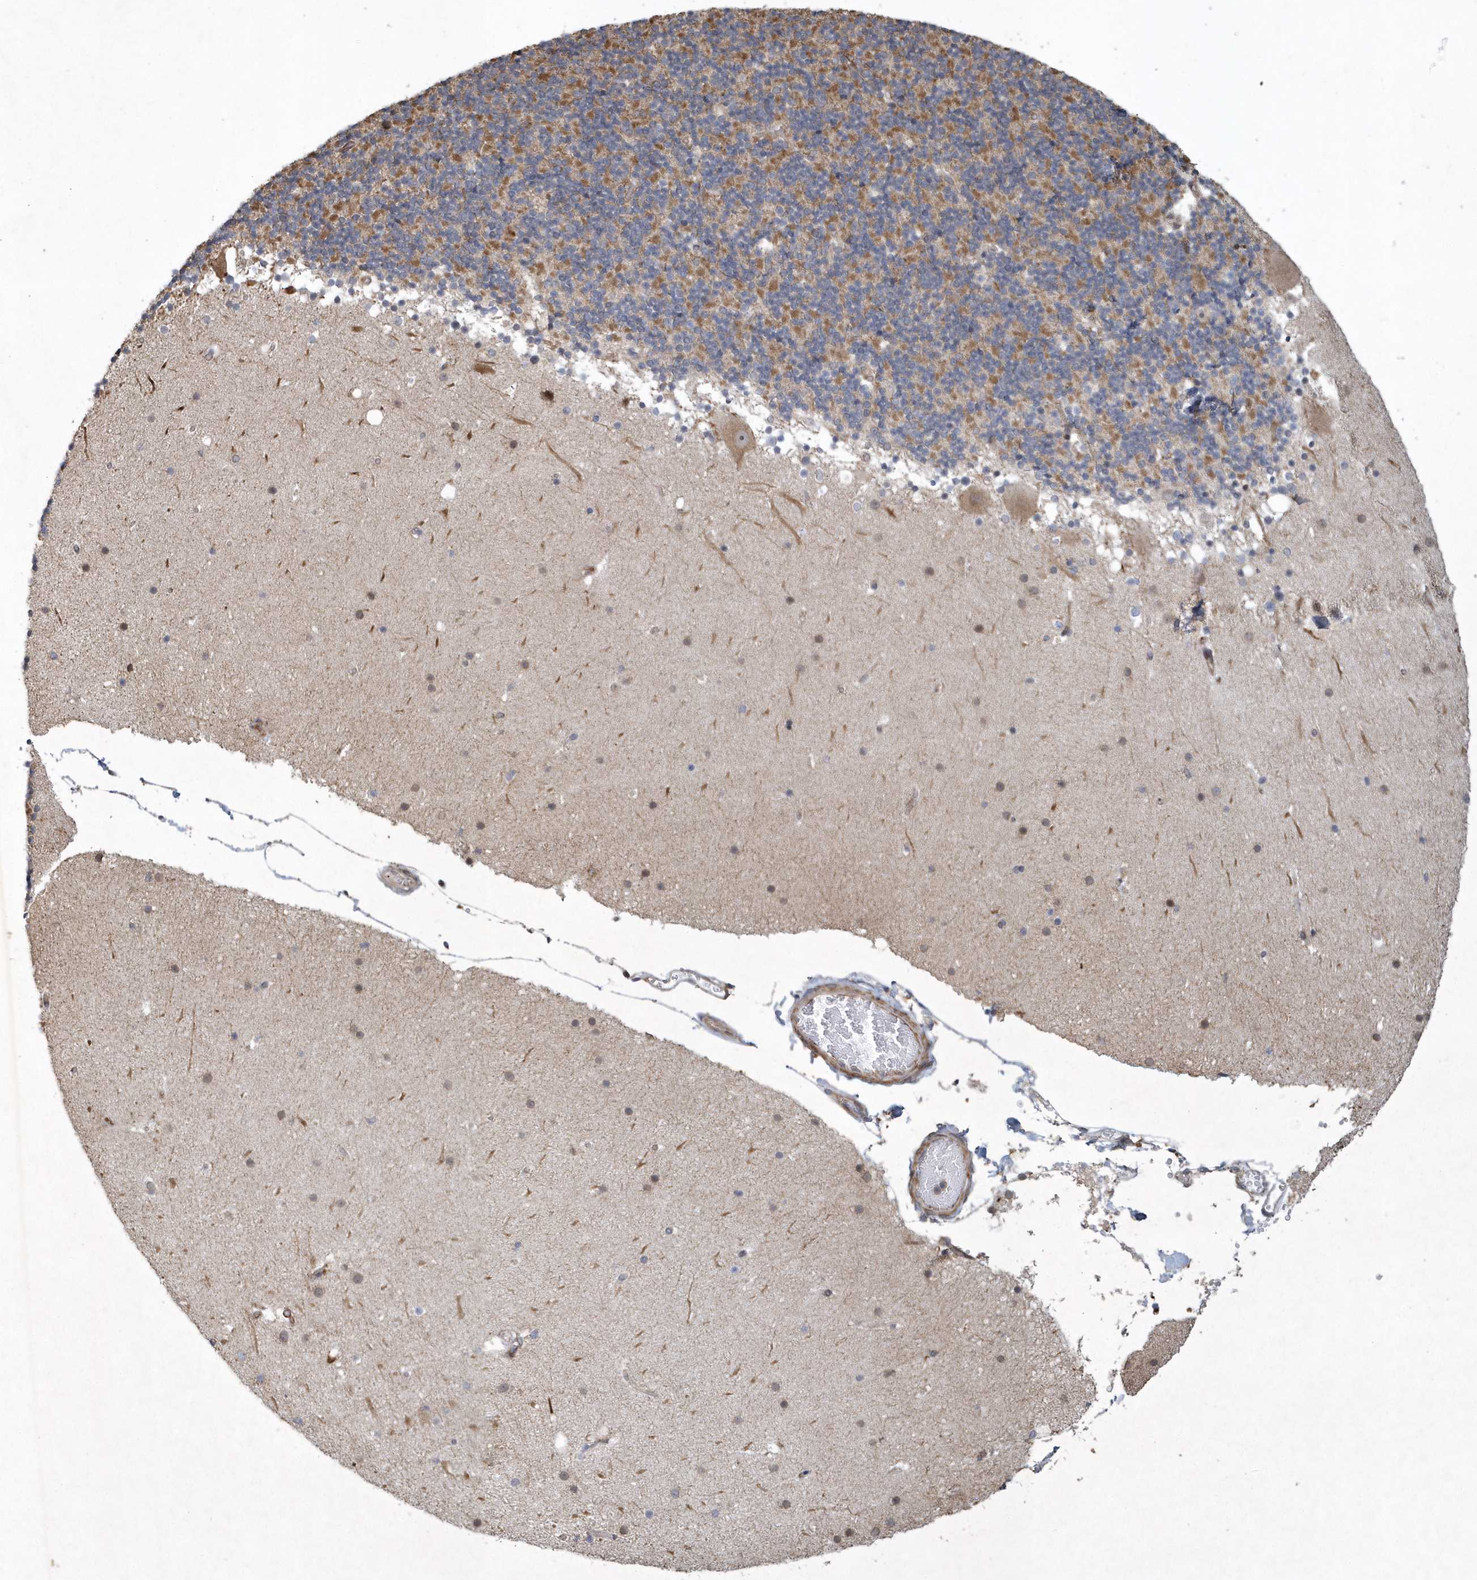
{"staining": {"intensity": "moderate", "quantity": ">75%", "location": "cytoplasmic/membranous"}, "tissue": "cerebellum", "cell_type": "Cells in granular layer", "image_type": "normal", "snomed": [{"axis": "morphology", "description": "Normal tissue, NOS"}, {"axis": "topography", "description": "Cerebellum"}], "caption": "Moderate cytoplasmic/membranous expression is seen in approximately >75% of cells in granular layer in benign cerebellum.", "gene": "N4BP2", "patient": {"sex": "male", "age": 57}}